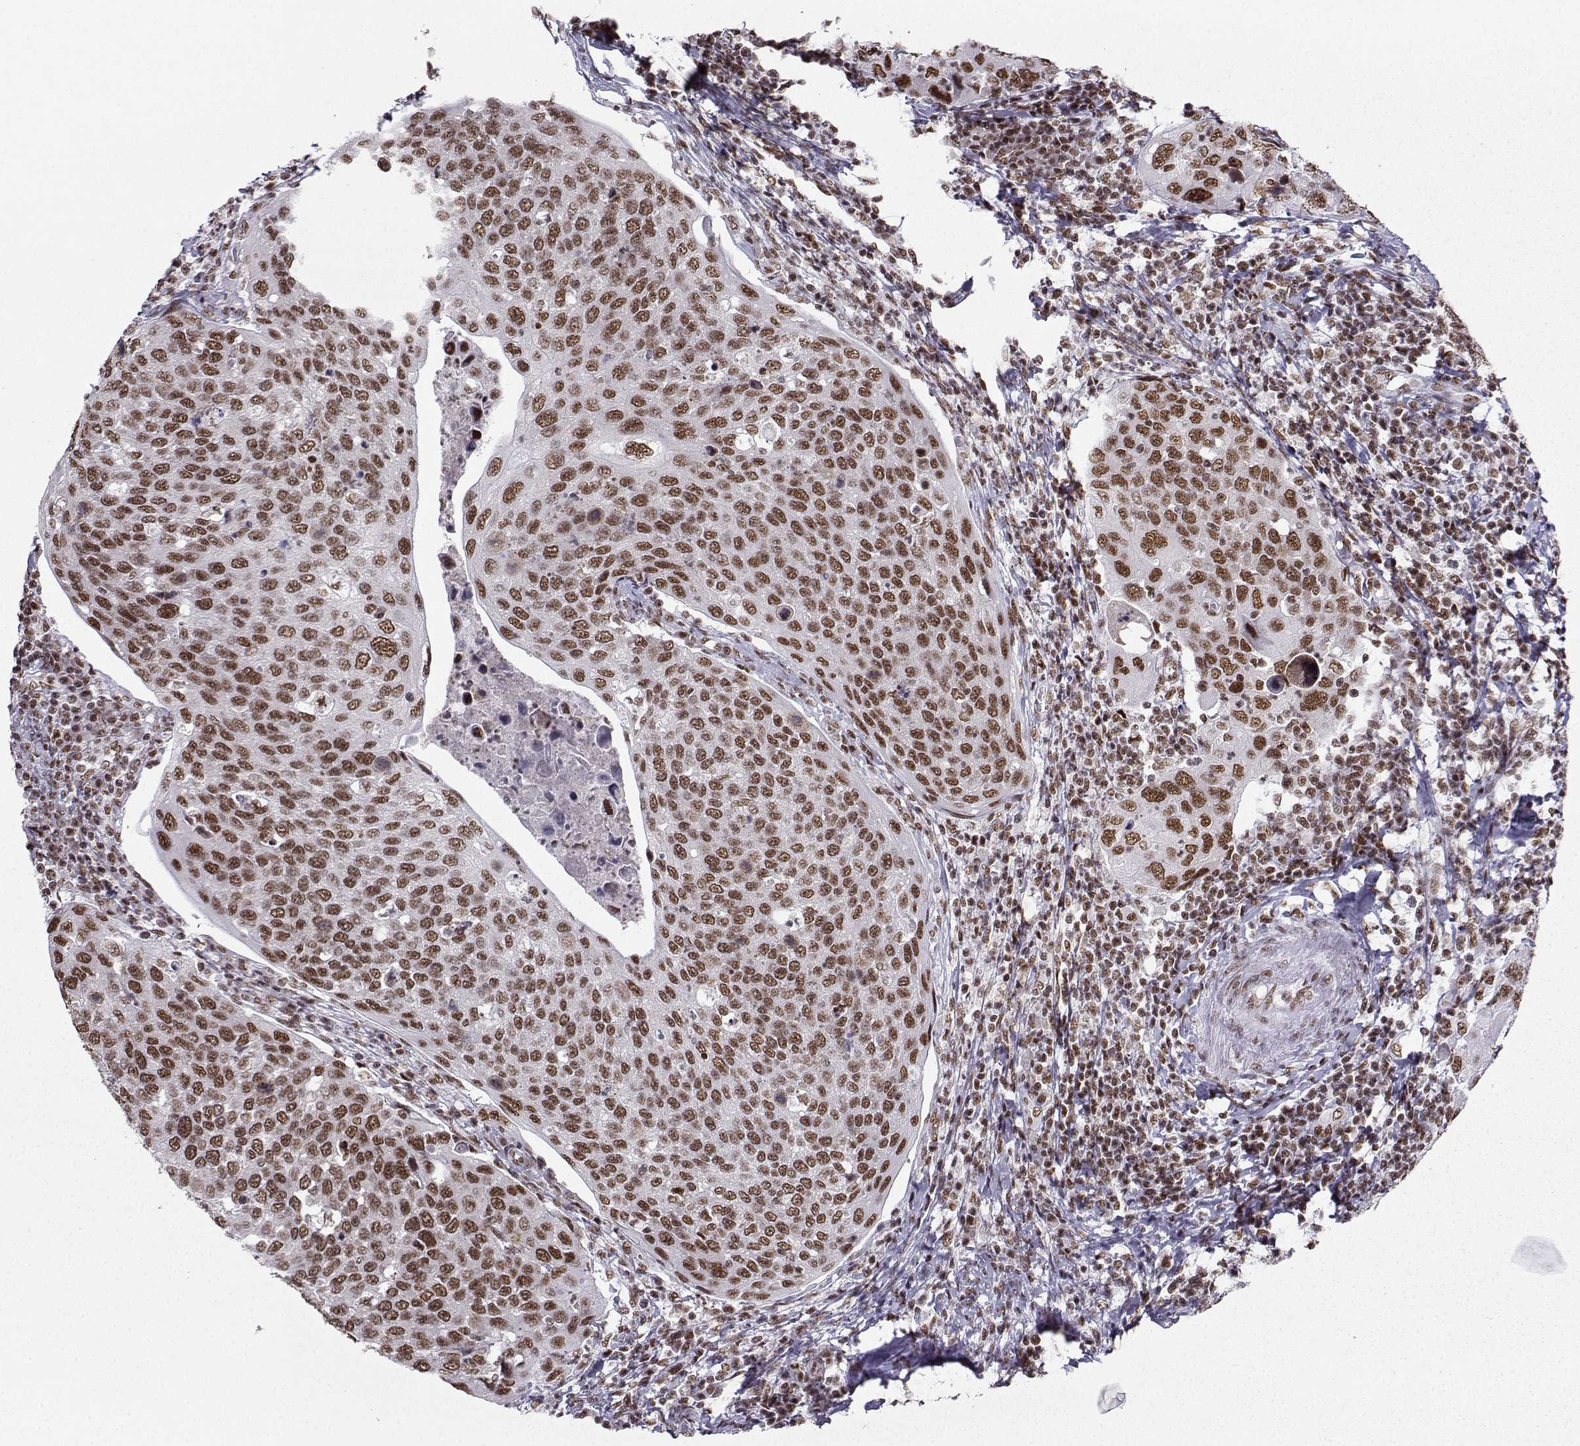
{"staining": {"intensity": "moderate", "quantity": ">75%", "location": "nuclear"}, "tissue": "cervical cancer", "cell_type": "Tumor cells", "image_type": "cancer", "snomed": [{"axis": "morphology", "description": "Squamous cell carcinoma, NOS"}, {"axis": "topography", "description": "Cervix"}], "caption": "DAB (3,3'-diaminobenzidine) immunohistochemical staining of human cervical squamous cell carcinoma shows moderate nuclear protein expression in about >75% of tumor cells.", "gene": "SNRPB2", "patient": {"sex": "female", "age": 54}}